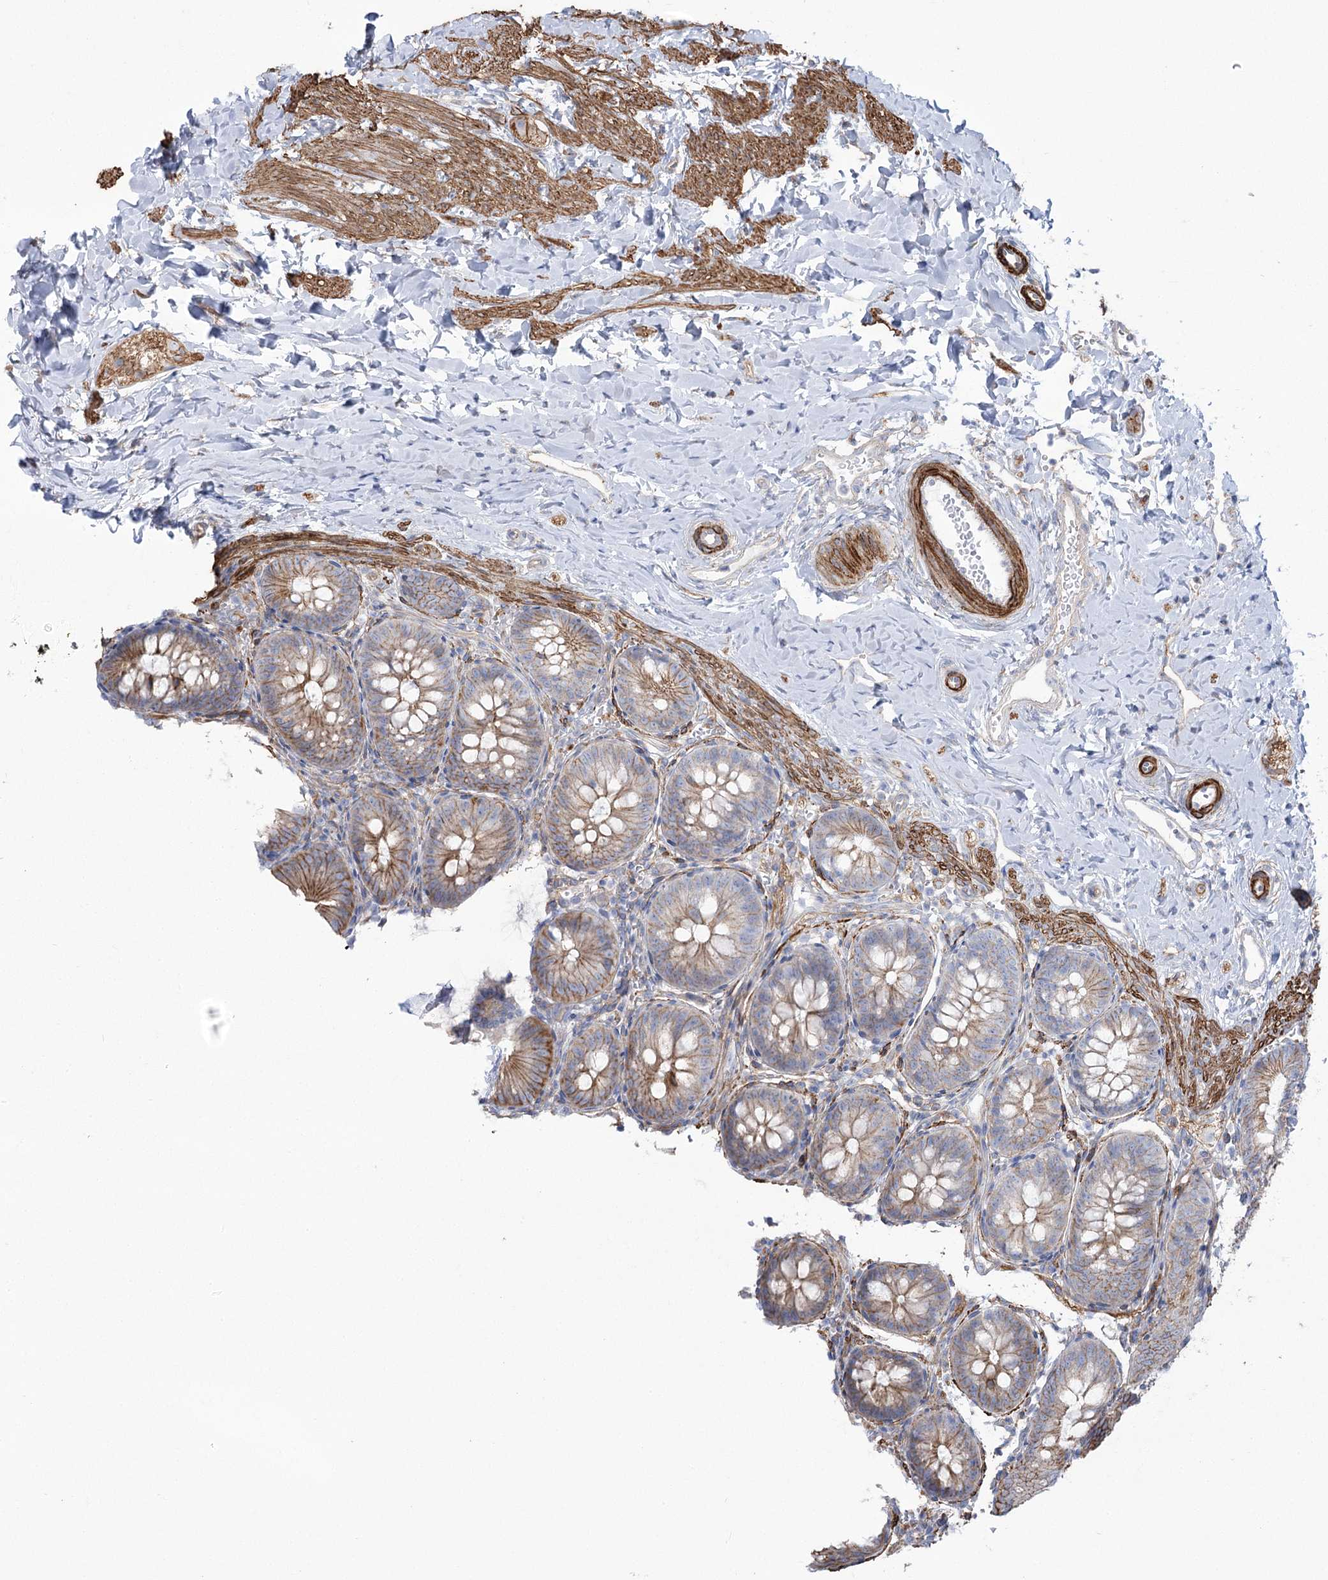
{"staining": {"intensity": "moderate", "quantity": "25%-75%", "location": "cytoplasmic/membranous"}, "tissue": "appendix", "cell_type": "Glandular cells", "image_type": "normal", "snomed": [{"axis": "morphology", "description": "Normal tissue, NOS"}, {"axis": "topography", "description": "Appendix"}], "caption": "A brown stain labels moderate cytoplasmic/membranous expression of a protein in glandular cells of unremarkable human appendix.", "gene": "PLEKHA5", "patient": {"sex": "male", "age": 1}}